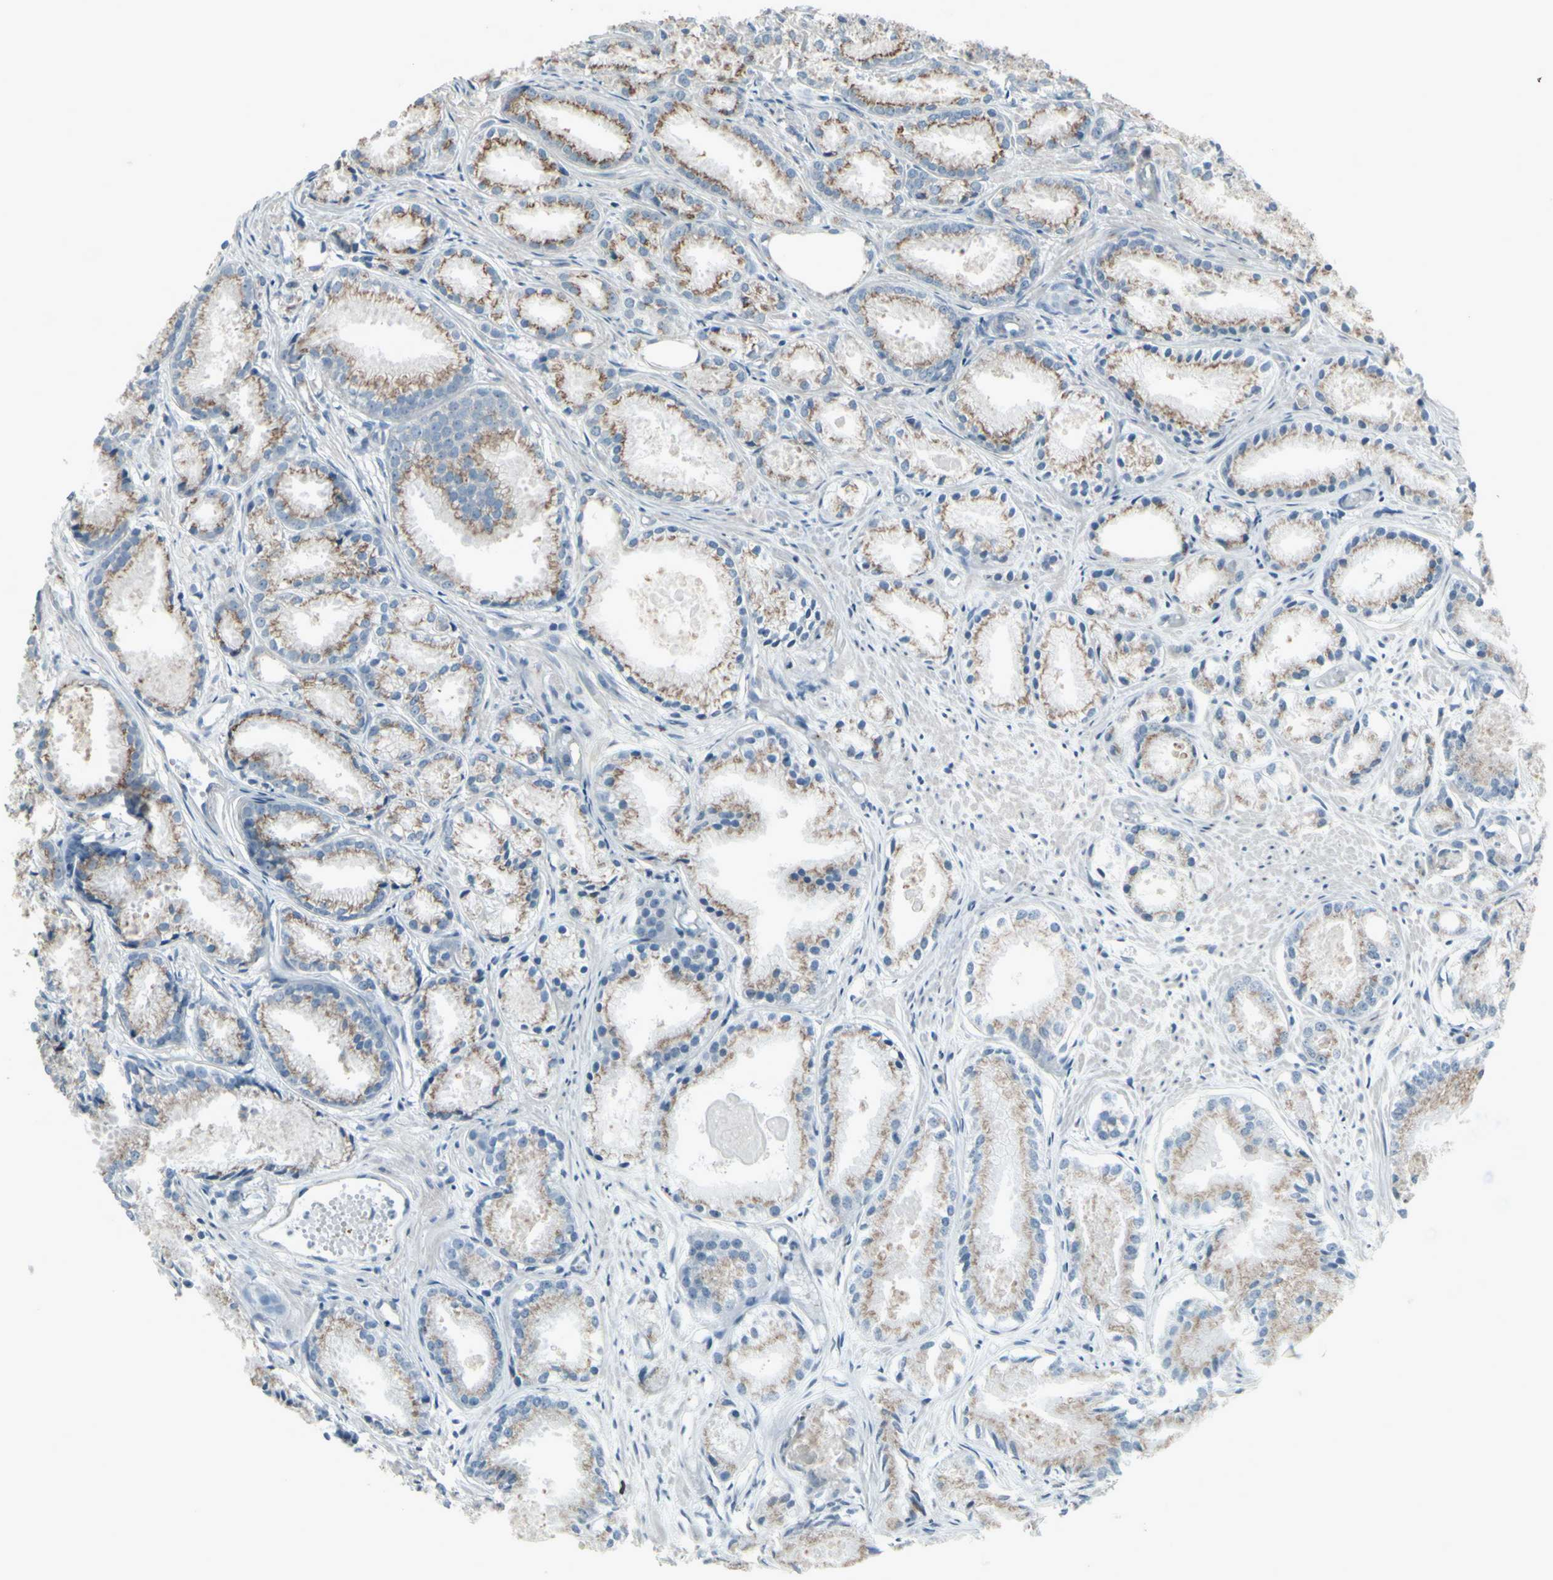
{"staining": {"intensity": "moderate", "quantity": "25%-75%", "location": "cytoplasmic/membranous"}, "tissue": "prostate cancer", "cell_type": "Tumor cells", "image_type": "cancer", "snomed": [{"axis": "morphology", "description": "Adenocarcinoma, Low grade"}, {"axis": "topography", "description": "Prostate"}], "caption": "Prostate cancer (adenocarcinoma (low-grade)) stained for a protein demonstrates moderate cytoplasmic/membranous positivity in tumor cells.", "gene": "CD79B", "patient": {"sex": "male", "age": 72}}